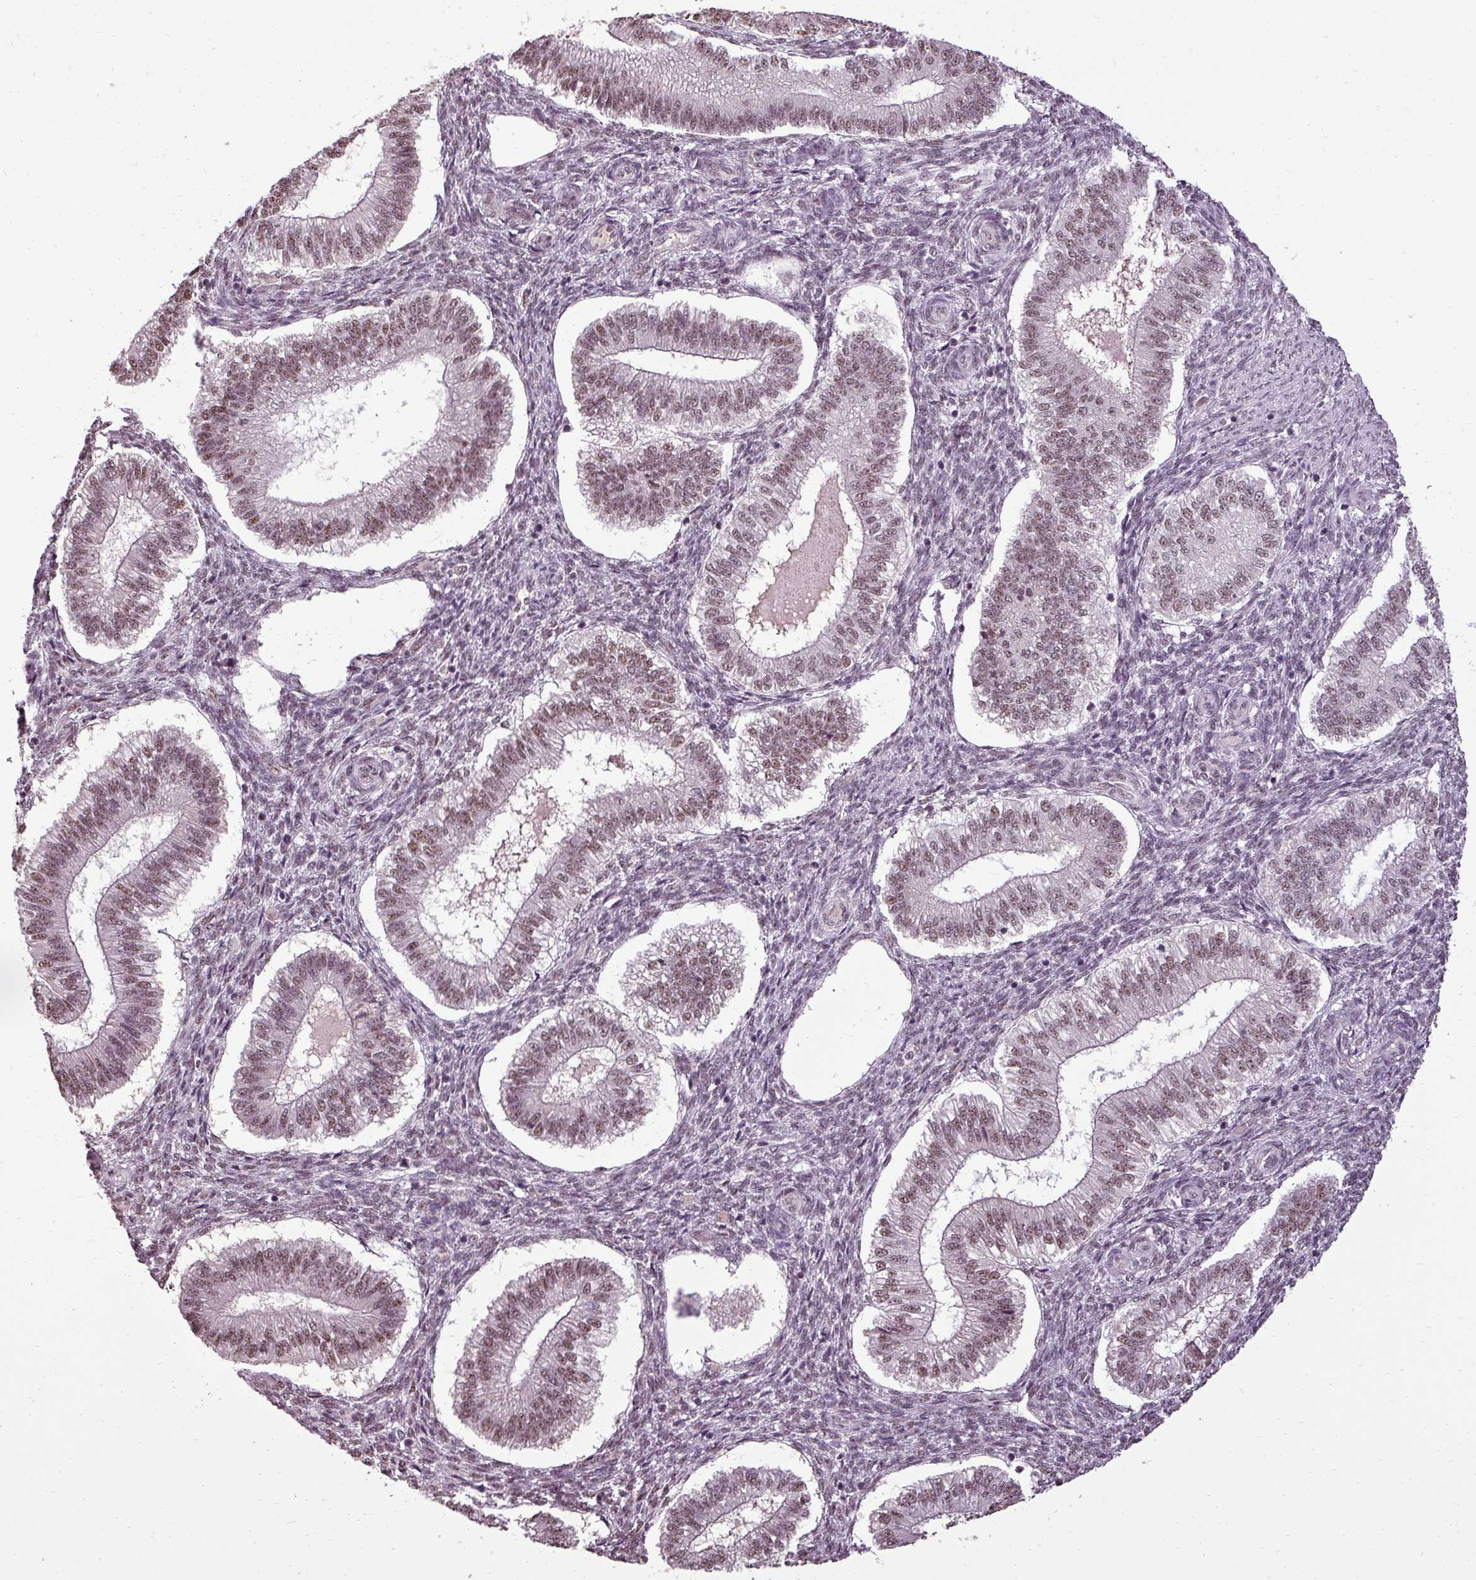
{"staining": {"intensity": "moderate", "quantity": "25%-75%", "location": "nuclear"}, "tissue": "endometrium", "cell_type": "Cells in endometrial stroma", "image_type": "normal", "snomed": [{"axis": "morphology", "description": "Normal tissue, NOS"}, {"axis": "topography", "description": "Endometrium"}], "caption": "High-power microscopy captured an immunohistochemistry (IHC) photomicrograph of normal endometrium, revealing moderate nuclear staining in about 25%-75% of cells in endometrial stroma.", "gene": "BCAS3", "patient": {"sex": "female", "age": 25}}